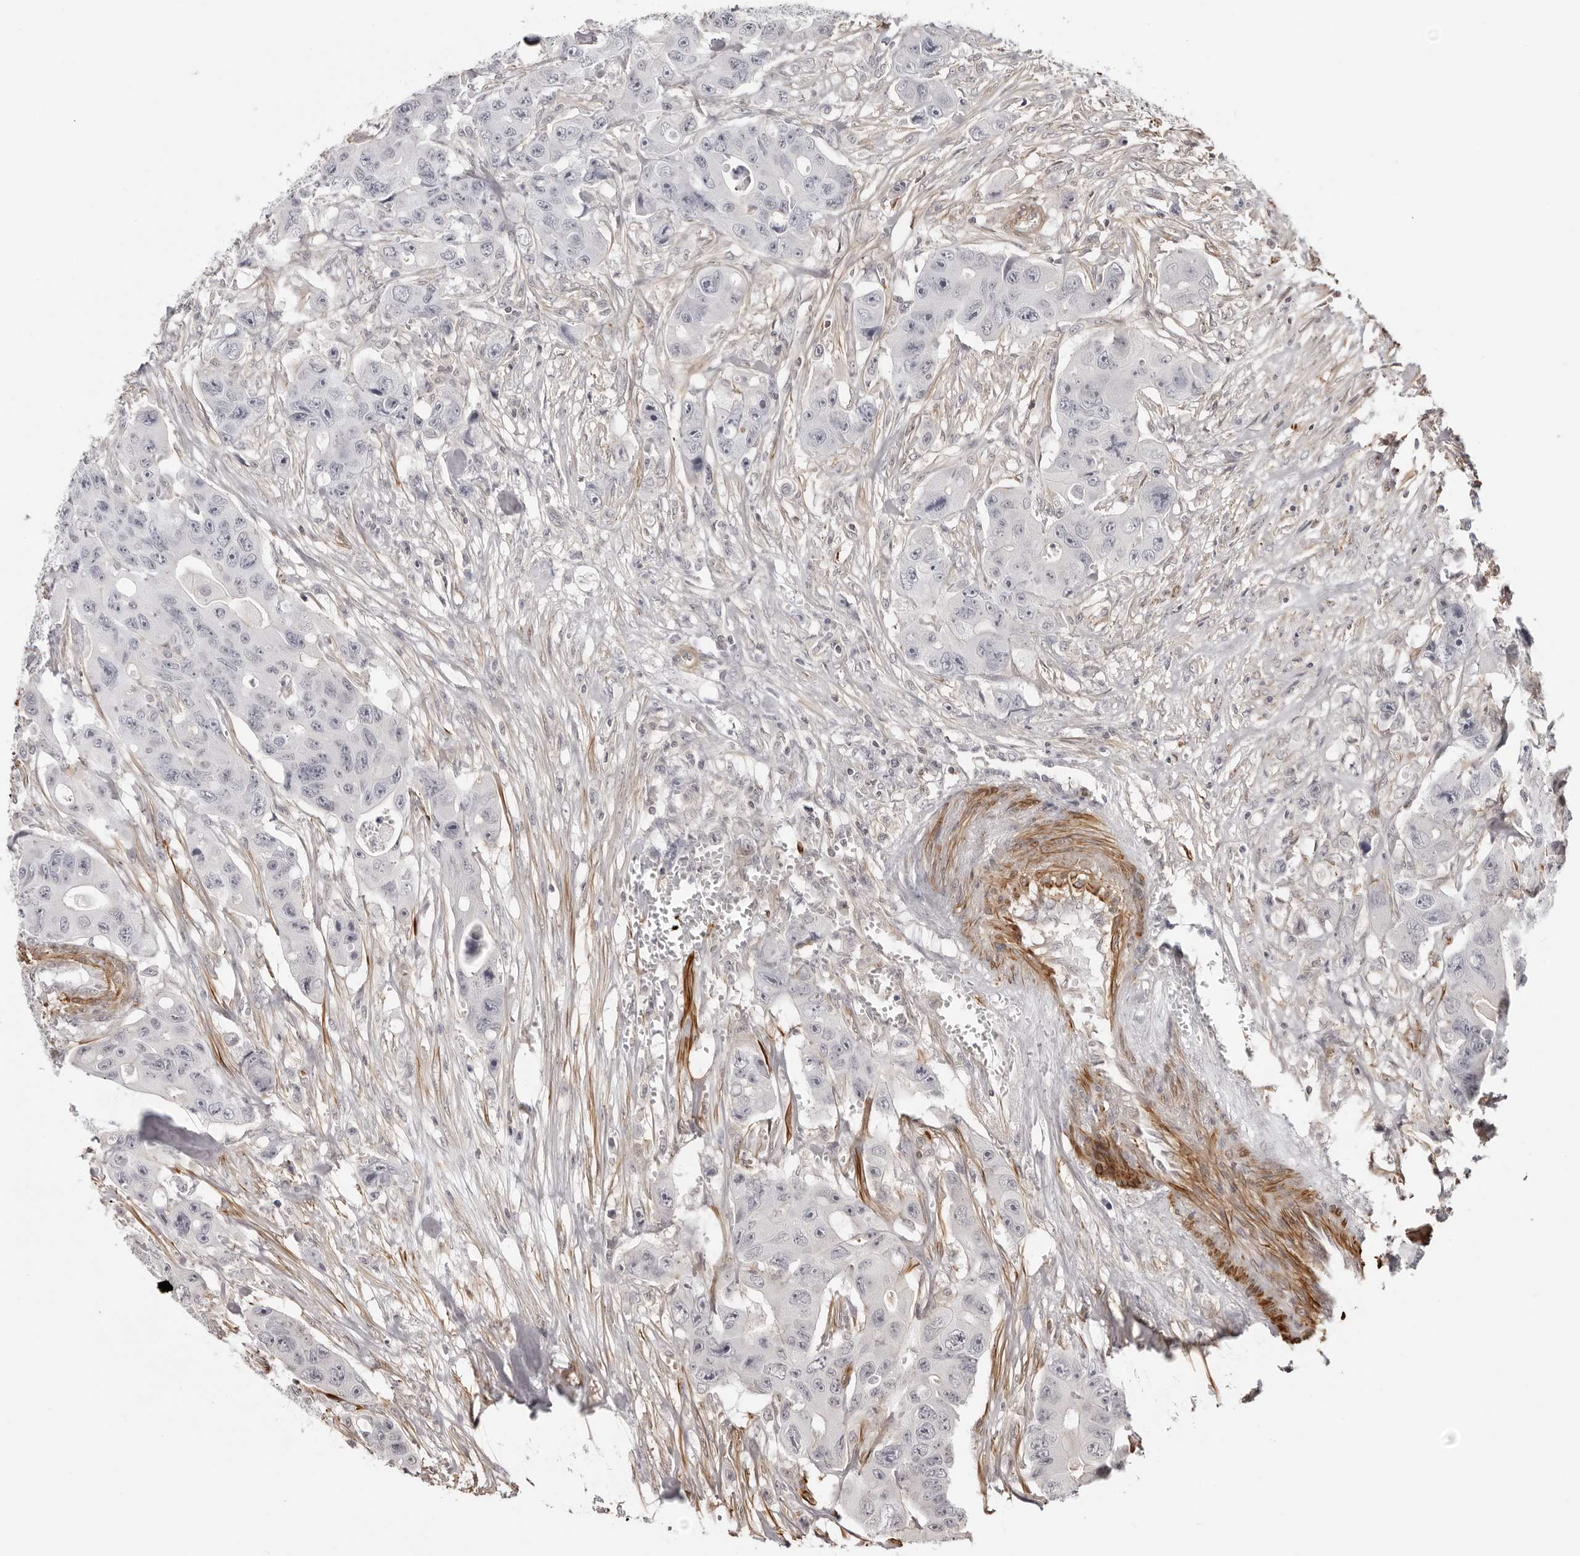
{"staining": {"intensity": "negative", "quantity": "none", "location": "none"}, "tissue": "colorectal cancer", "cell_type": "Tumor cells", "image_type": "cancer", "snomed": [{"axis": "morphology", "description": "Adenocarcinoma, NOS"}, {"axis": "topography", "description": "Colon"}], "caption": "This is an IHC photomicrograph of adenocarcinoma (colorectal). There is no expression in tumor cells.", "gene": "UNK", "patient": {"sex": "female", "age": 46}}